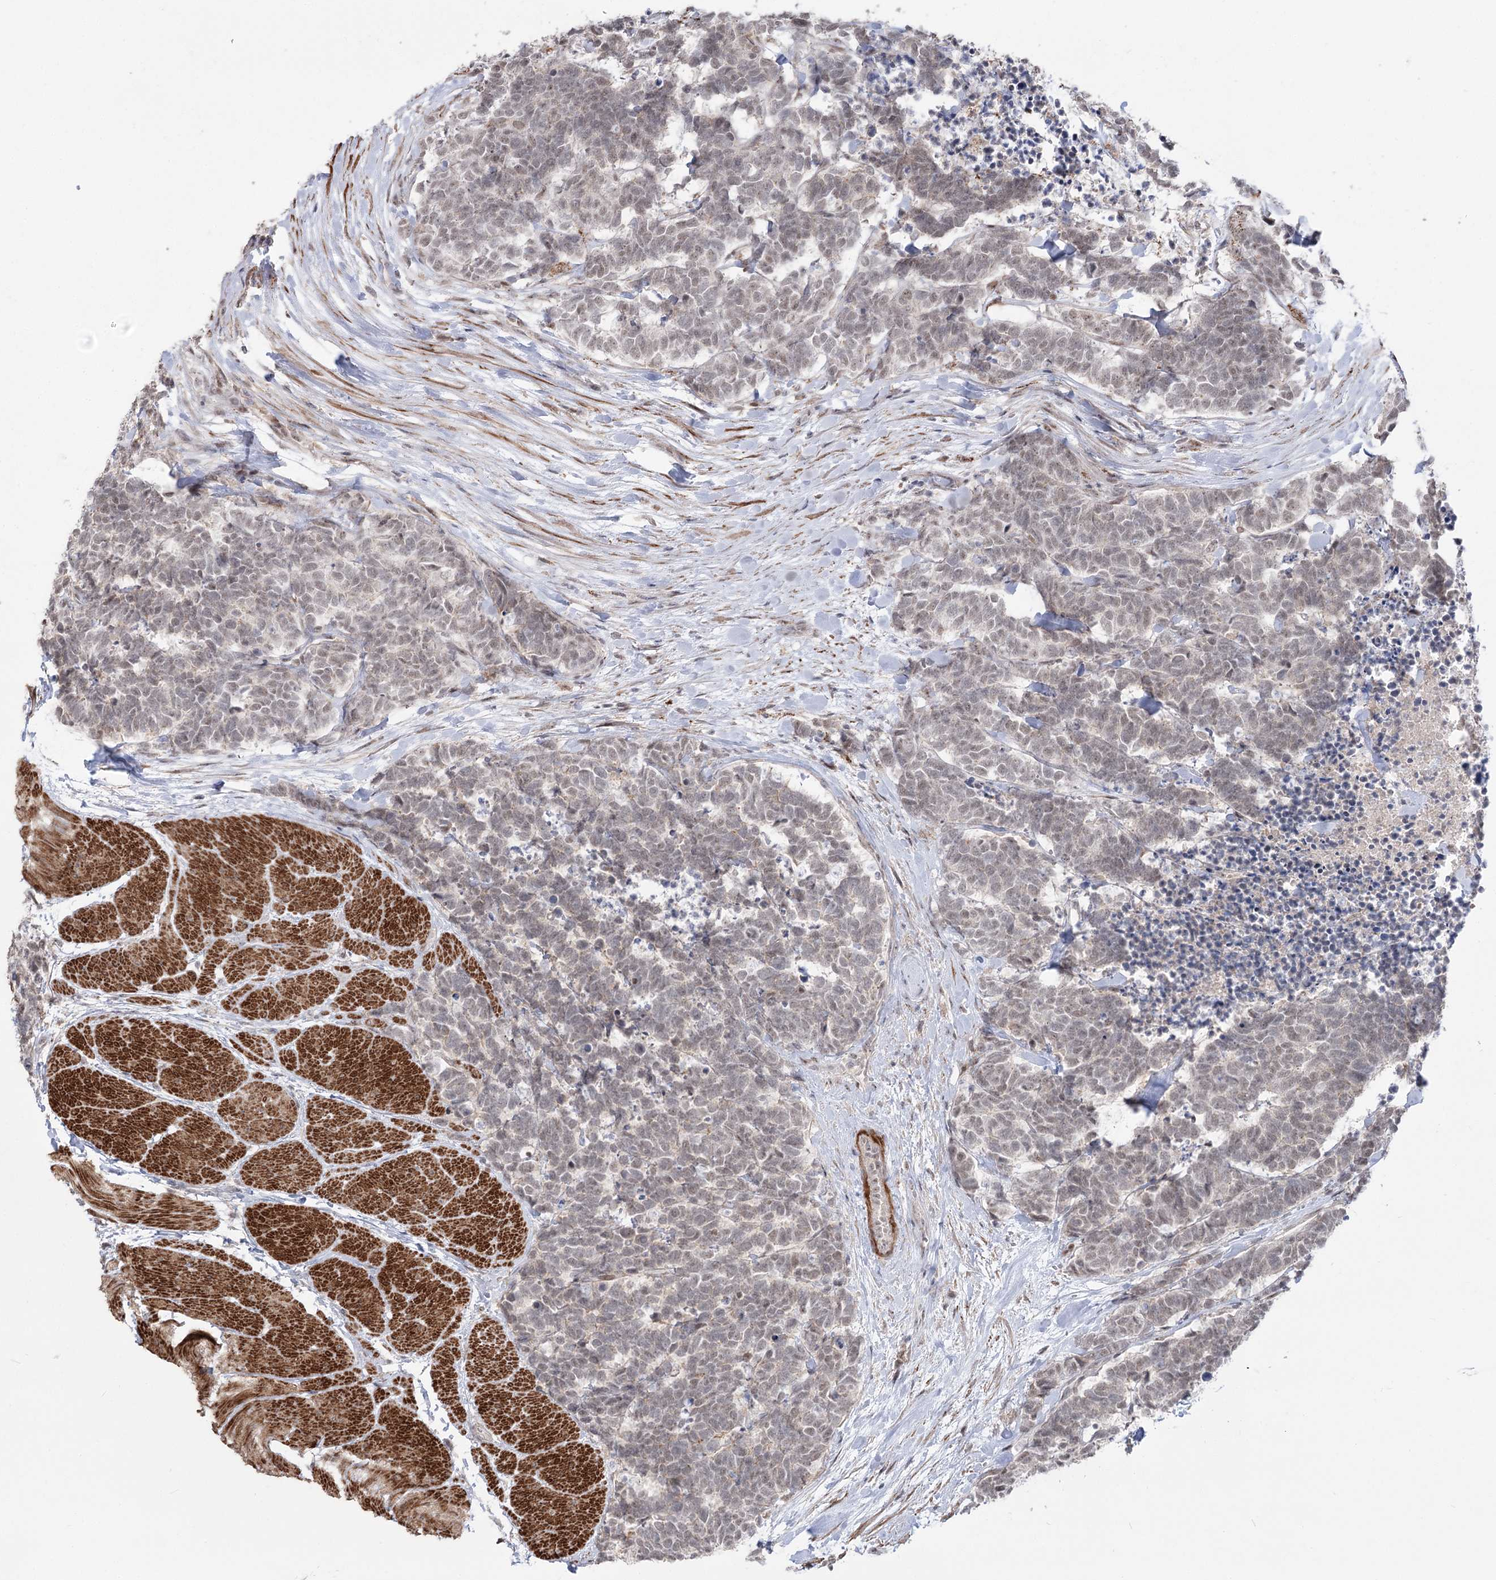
{"staining": {"intensity": "negative", "quantity": "none", "location": "none"}, "tissue": "carcinoid", "cell_type": "Tumor cells", "image_type": "cancer", "snomed": [{"axis": "morphology", "description": "Carcinoma, NOS"}, {"axis": "morphology", "description": "Carcinoid, malignant, NOS"}, {"axis": "topography", "description": "Urinary bladder"}], "caption": "This histopathology image is of carcinoid stained with immunohistochemistry (IHC) to label a protein in brown with the nuclei are counter-stained blue. There is no staining in tumor cells.", "gene": "ZSCAN23", "patient": {"sex": "male", "age": 57}}